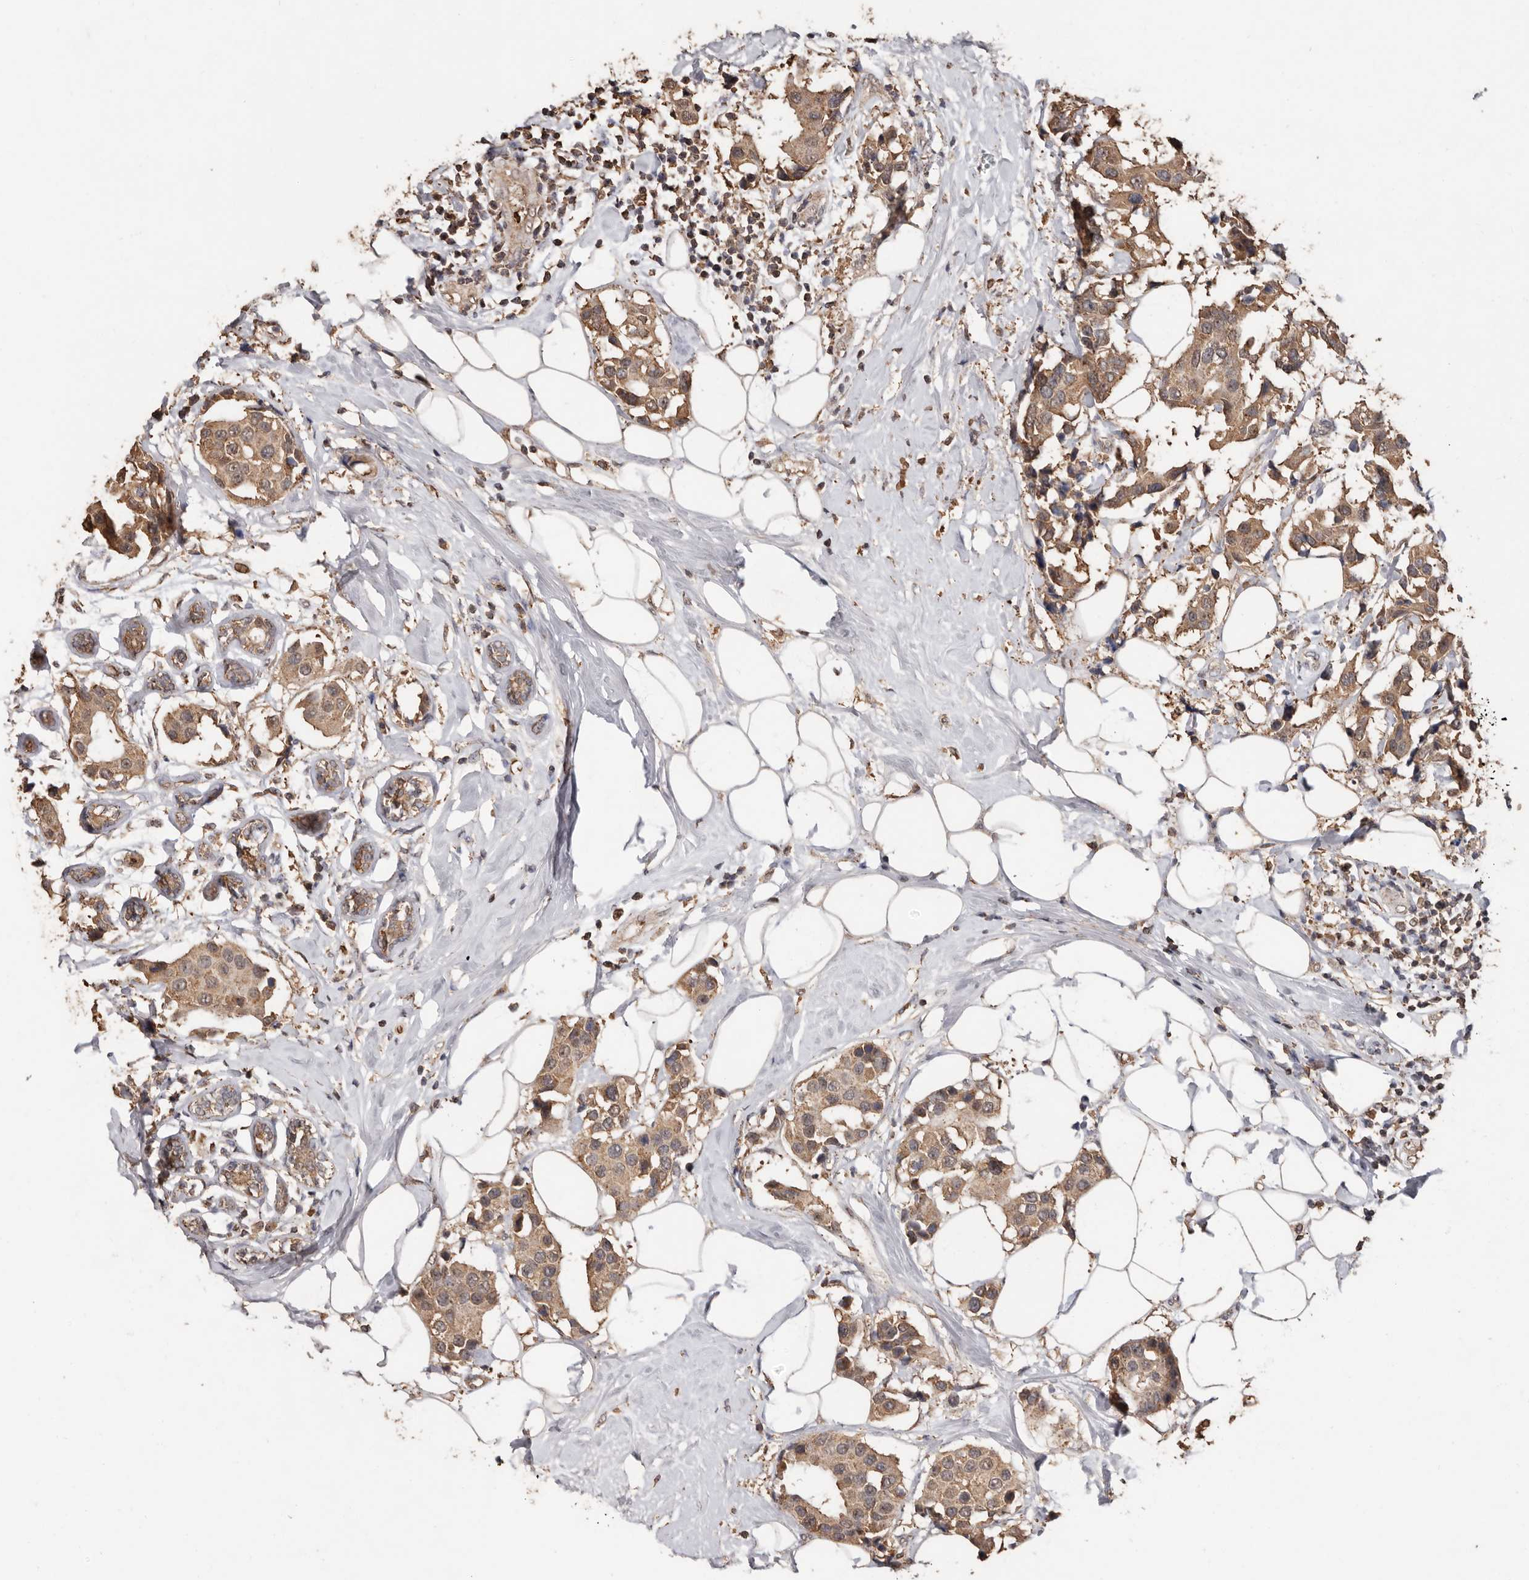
{"staining": {"intensity": "moderate", "quantity": ">75%", "location": "cytoplasmic/membranous"}, "tissue": "breast cancer", "cell_type": "Tumor cells", "image_type": "cancer", "snomed": [{"axis": "morphology", "description": "Normal tissue, NOS"}, {"axis": "morphology", "description": "Duct carcinoma"}, {"axis": "topography", "description": "Breast"}], "caption": "This is an image of immunohistochemistry staining of breast cancer (infiltrating ductal carcinoma), which shows moderate positivity in the cytoplasmic/membranous of tumor cells.", "gene": "GRAMD2A", "patient": {"sex": "female", "age": 39}}